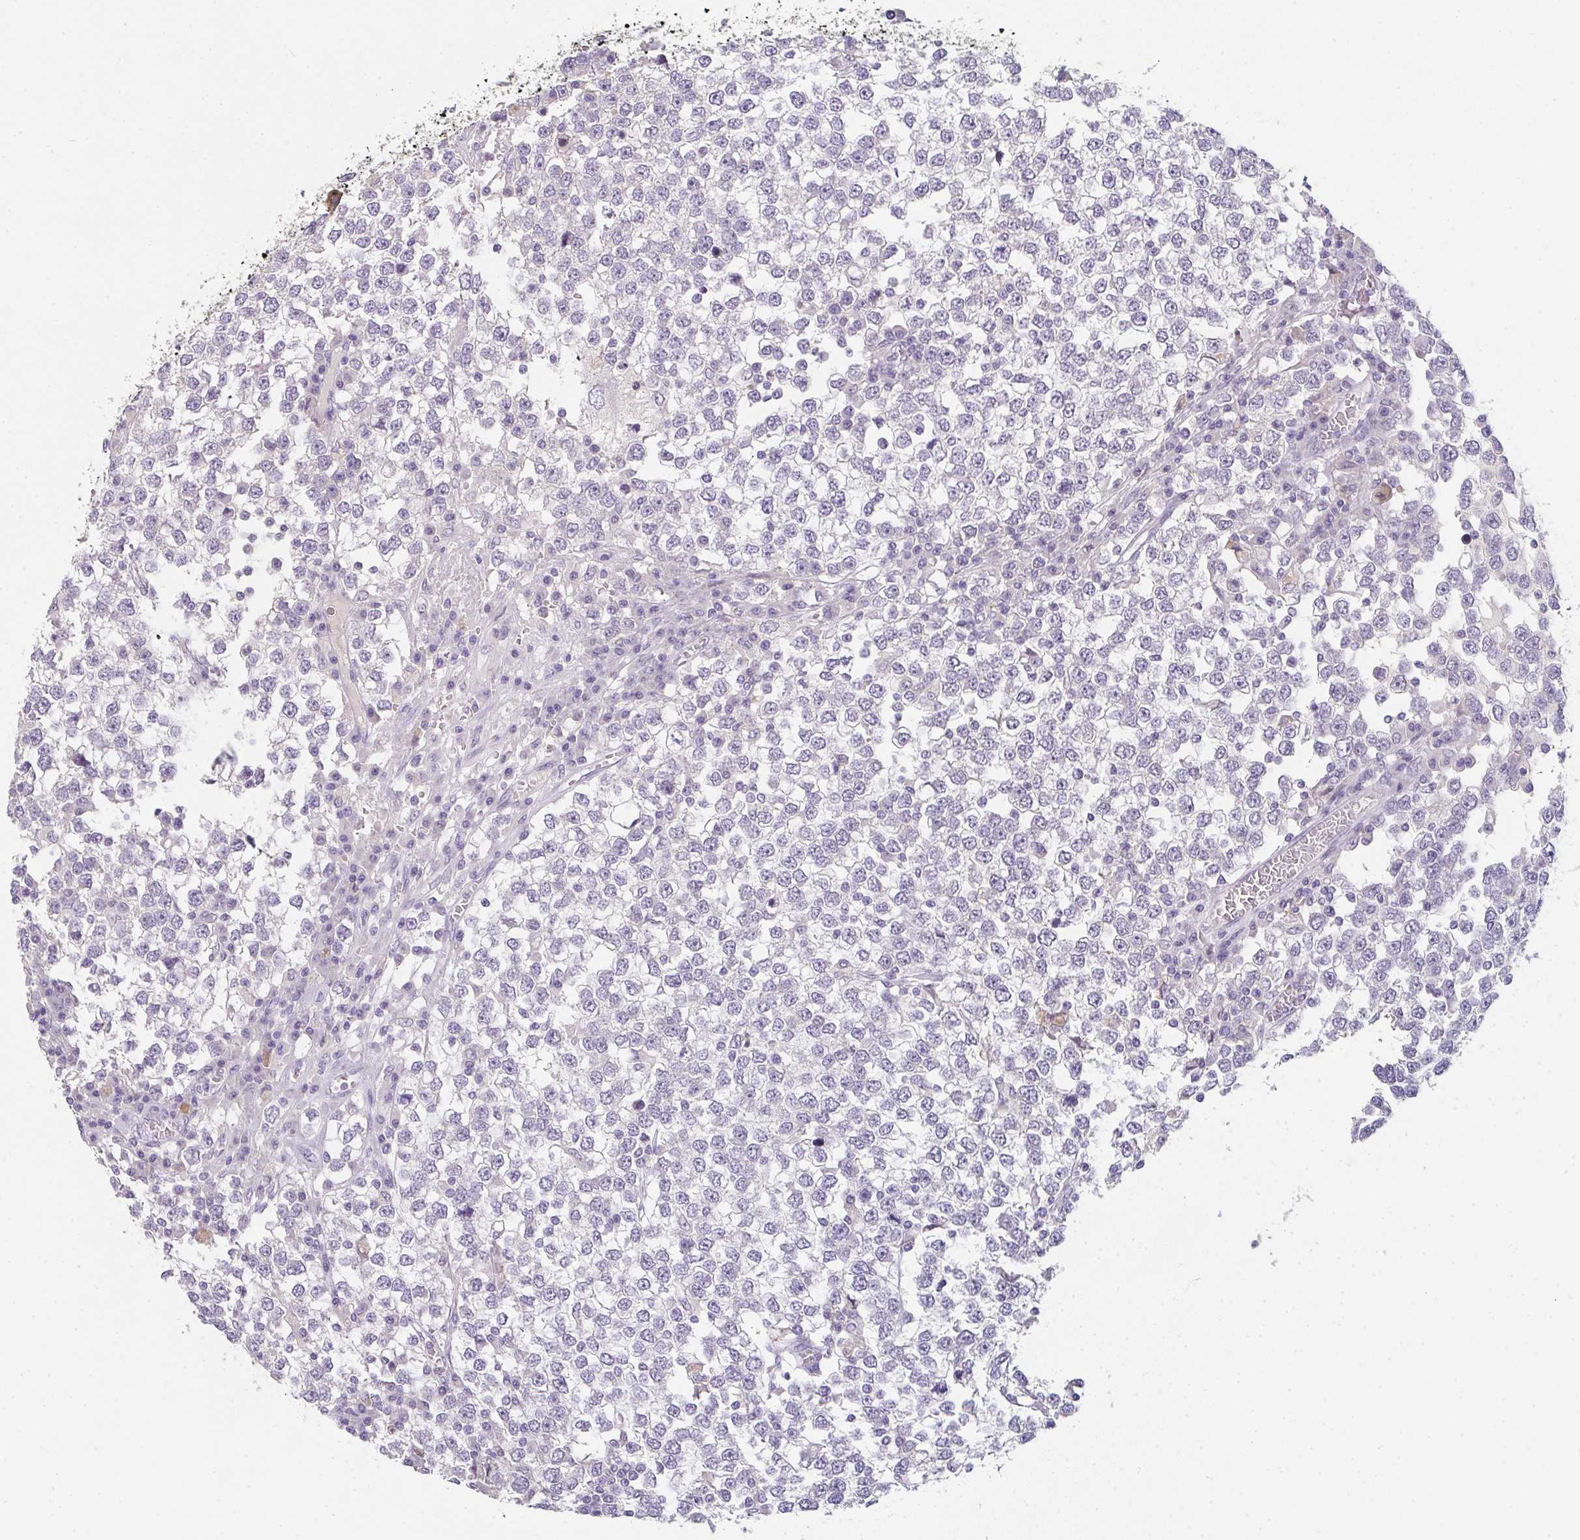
{"staining": {"intensity": "negative", "quantity": "none", "location": "none"}, "tissue": "testis cancer", "cell_type": "Tumor cells", "image_type": "cancer", "snomed": [{"axis": "morphology", "description": "Seminoma, NOS"}, {"axis": "topography", "description": "Testis"}], "caption": "Immunohistochemistry (IHC) of human testis cancer displays no expression in tumor cells.", "gene": "C1QTNF8", "patient": {"sex": "male", "age": 65}}